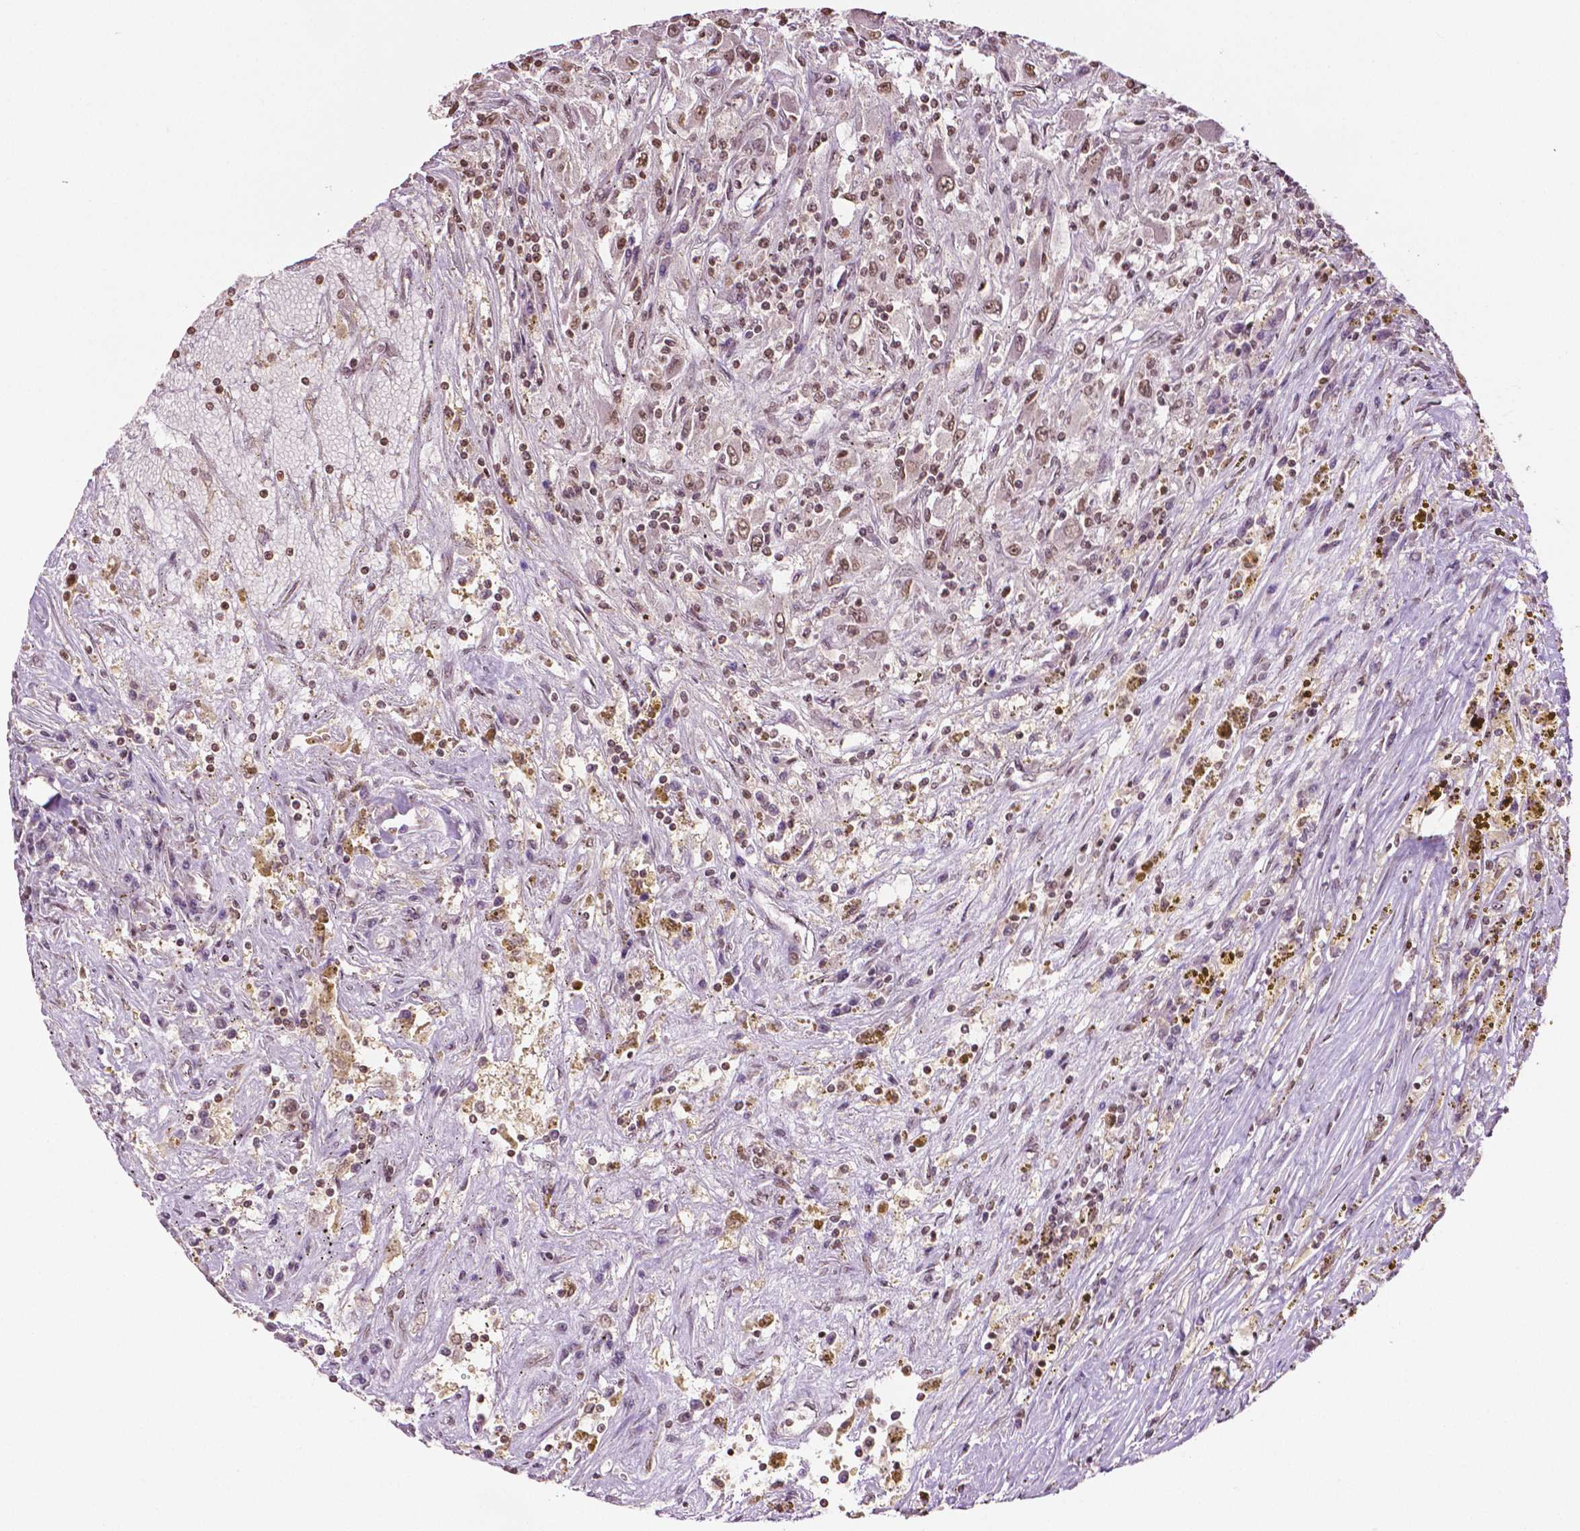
{"staining": {"intensity": "moderate", "quantity": ">75%", "location": "nuclear"}, "tissue": "renal cancer", "cell_type": "Tumor cells", "image_type": "cancer", "snomed": [{"axis": "morphology", "description": "Adenocarcinoma, NOS"}, {"axis": "topography", "description": "Kidney"}], "caption": "Adenocarcinoma (renal) tissue demonstrates moderate nuclear expression in about >75% of tumor cells", "gene": "DEK", "patient": {"sex": "female", "age": 67}}